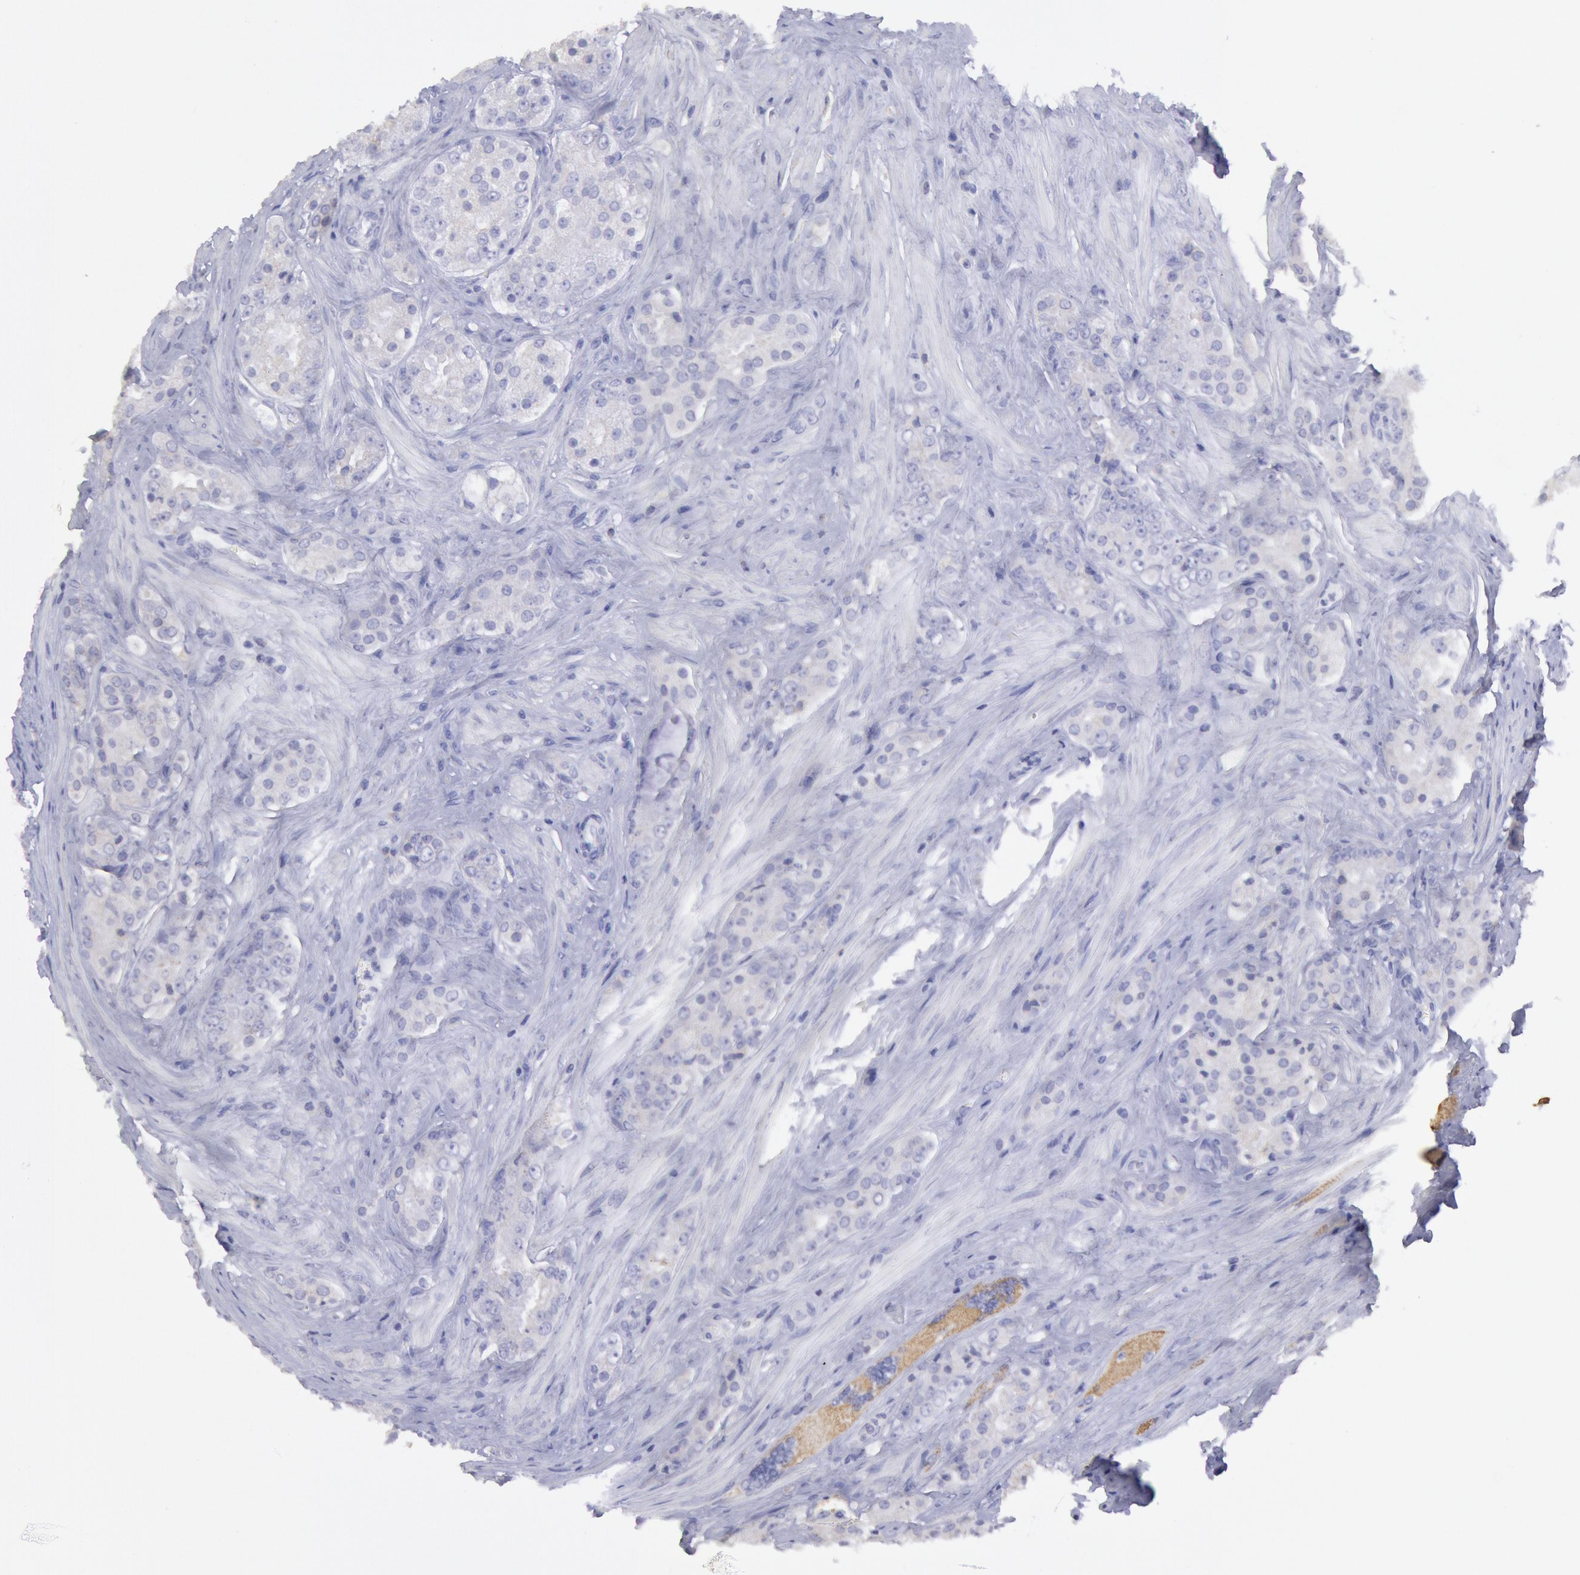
{"staining": {"intensity": "negative", "quantity": "none", "location": "none"}, "tissue": "prostate cancer", "cell_type": "Tumor cells", "image_type": "cancer", "snomed": [{"axis": "morphology", "description": "Adenocarcinoma, Medium grade"}, {"axis": "topography", "description": "Prostate"}], "caption": "The photomicrograph demonstrates no significant expression in tumor cells of prostate cancer.", "gene": "MYH7", "patient": {"sex": "male", "age": 60}}